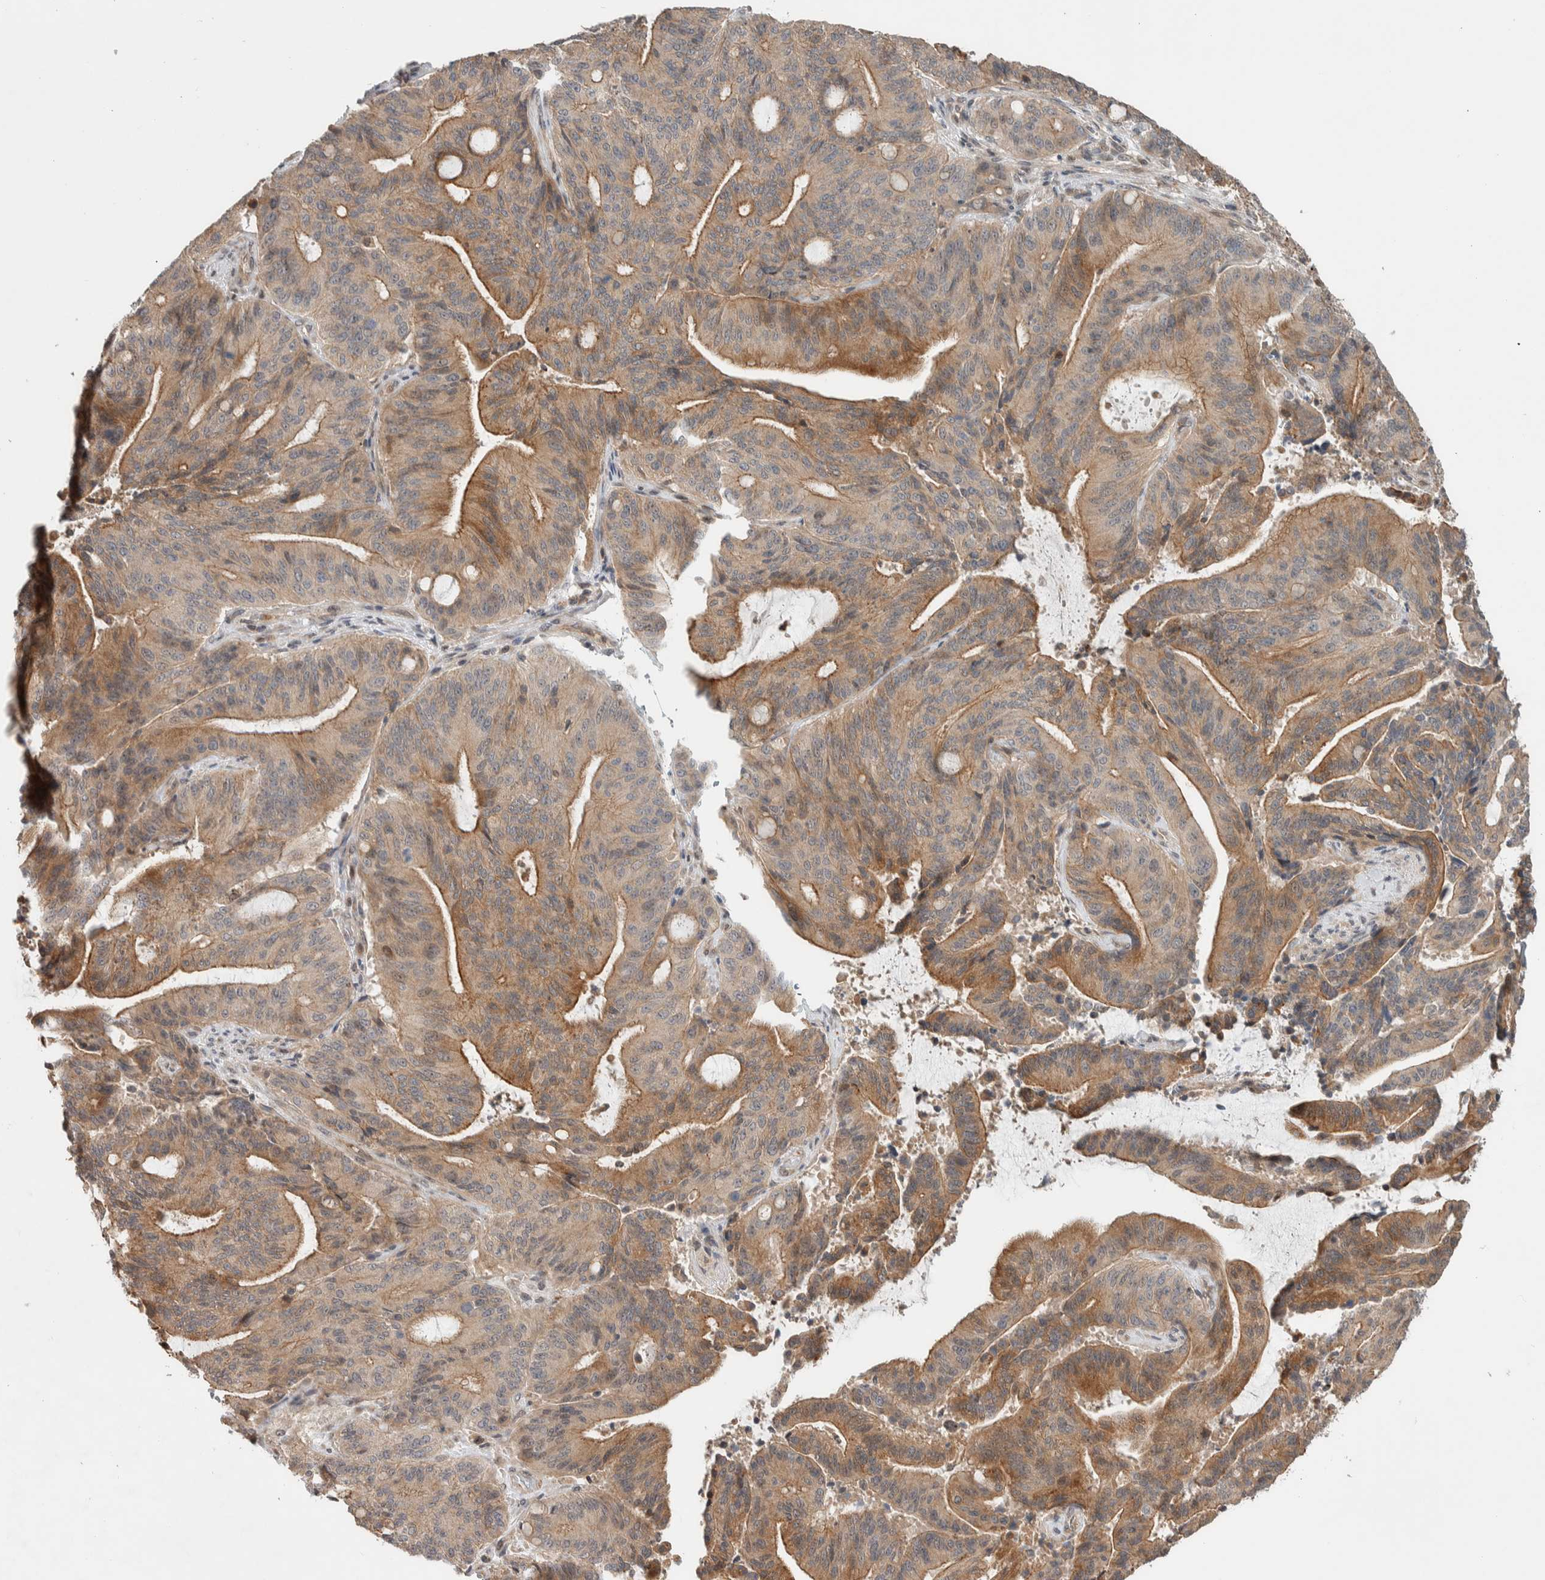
{"staining": {"intensity": "moderate", "quantity": ">75%", "location": "cytoplasmic/membranous"}, "tissue": "liver cancer", "cell_type": "Tumor cells", "image_type": "cancer", "snomed": [{"axis": "morphology", "description": "Normal tissue, NOS"}, {"axis": "morphology", "description": "Cholangiocarcinoma"}, {"axis": "topography", "description": "Liver"}, {"axis": "topography", "description": "Peripheral nerve tissue"}], "caption": "High-magnification brightfield microscopy of liver cancer (cholangiocarcinoma) stained with DAB (brown) and counterstained with hematoxylin (blue). tumor cells exhibit moderate cytoplasmic/membranous positivity is seen in approximately>75% of cells.", "gene": "DEPTOR", "patient": {"sex": "female", "age": 73}}